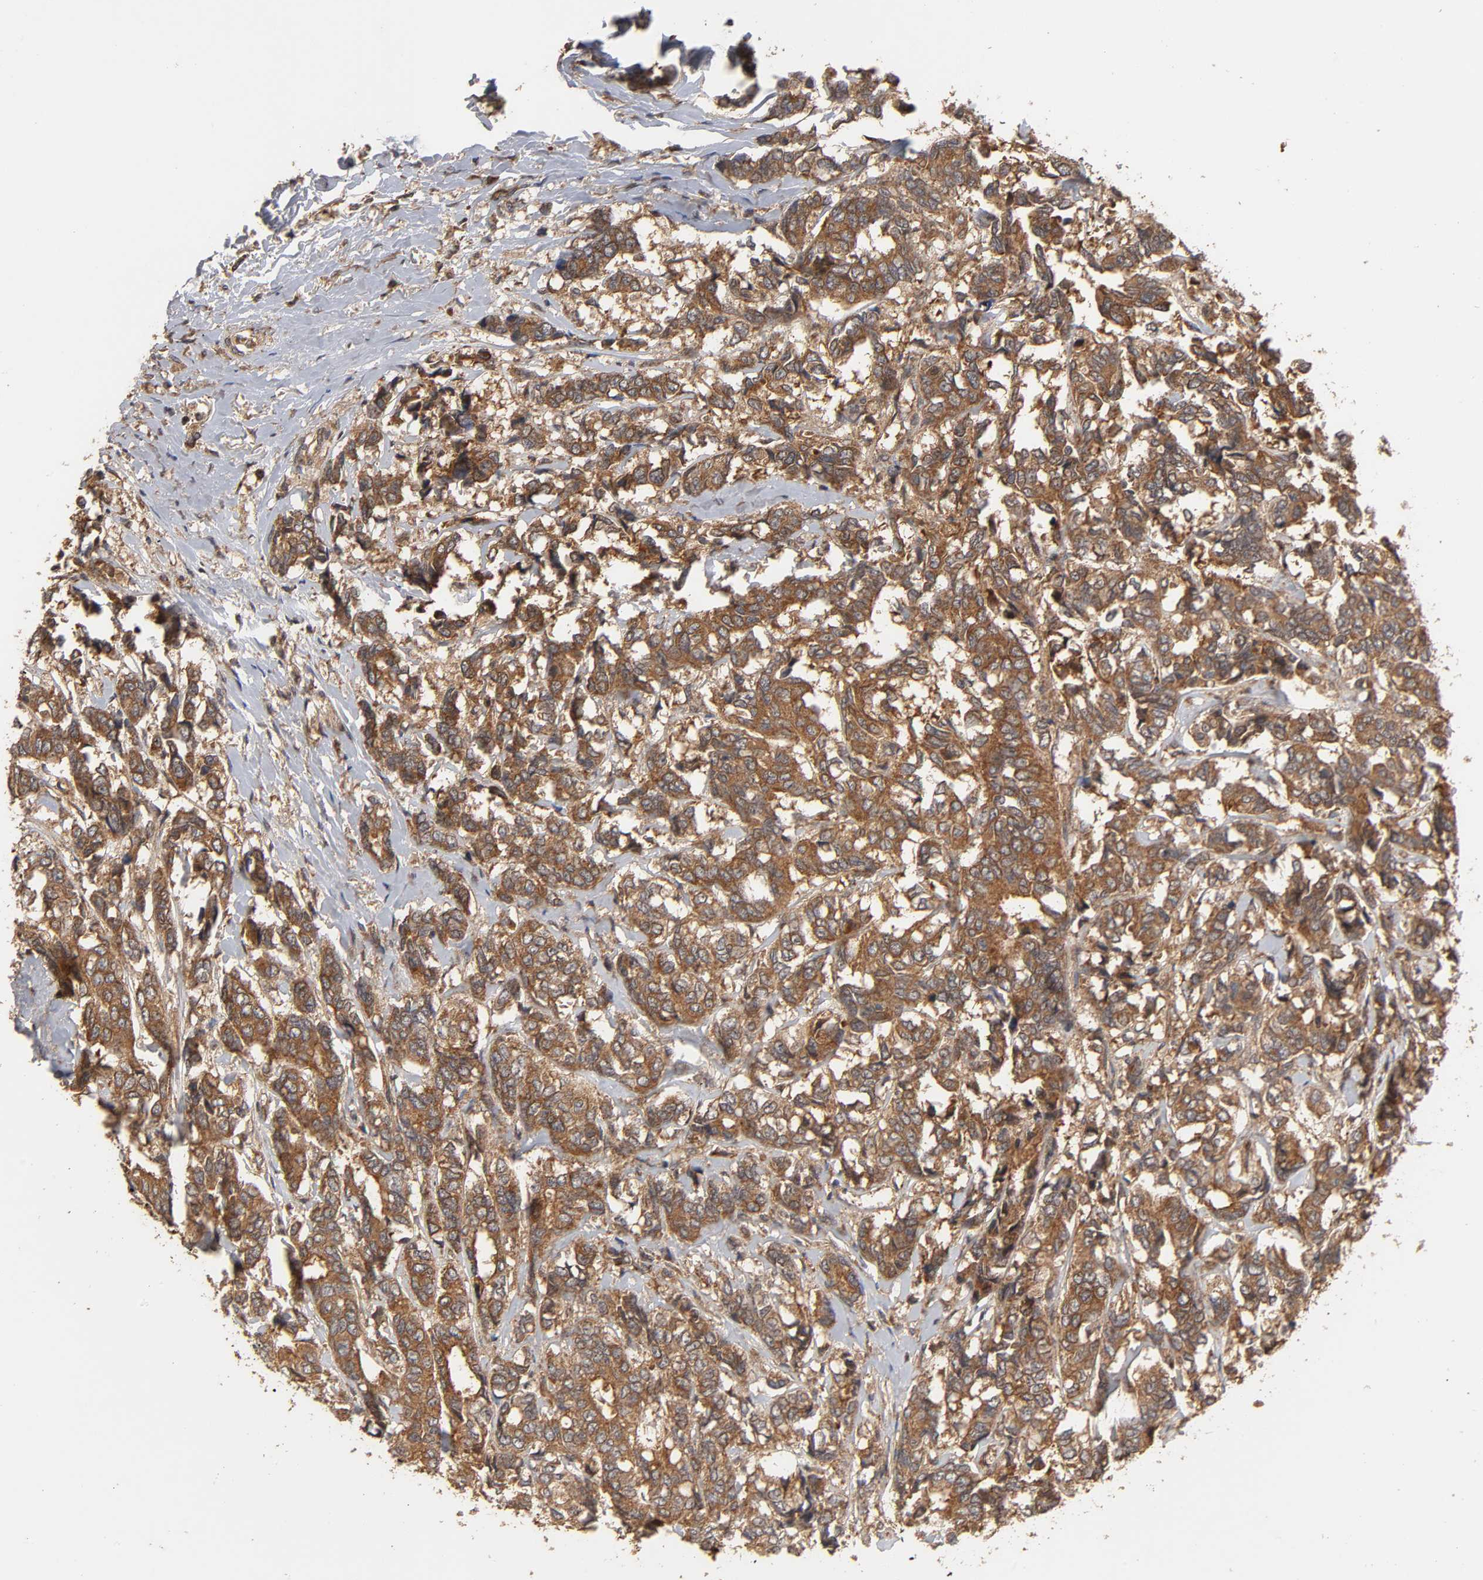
{"staining": {"intensity": "strong", "quantity": ">75%", "location": "cytoplasmic/membranous"}, "tissue": "breast cancer", "cell_type": "Tumor cells", "image_type": "cancer", "snomed": [{"axis": "morphology", "description": "Duct carcinoma"}, {"axis": "topography", "description": "Breast"}], "caption": "Immunohistochemical staining of human breast cancer reveals strong cytoplasmic/membranous protein staining in approximately >75% of tumor cells. Nuclei are stained in blue.", "gene": "IKBKB", "patient": {"sex": "female", "age": 87}}